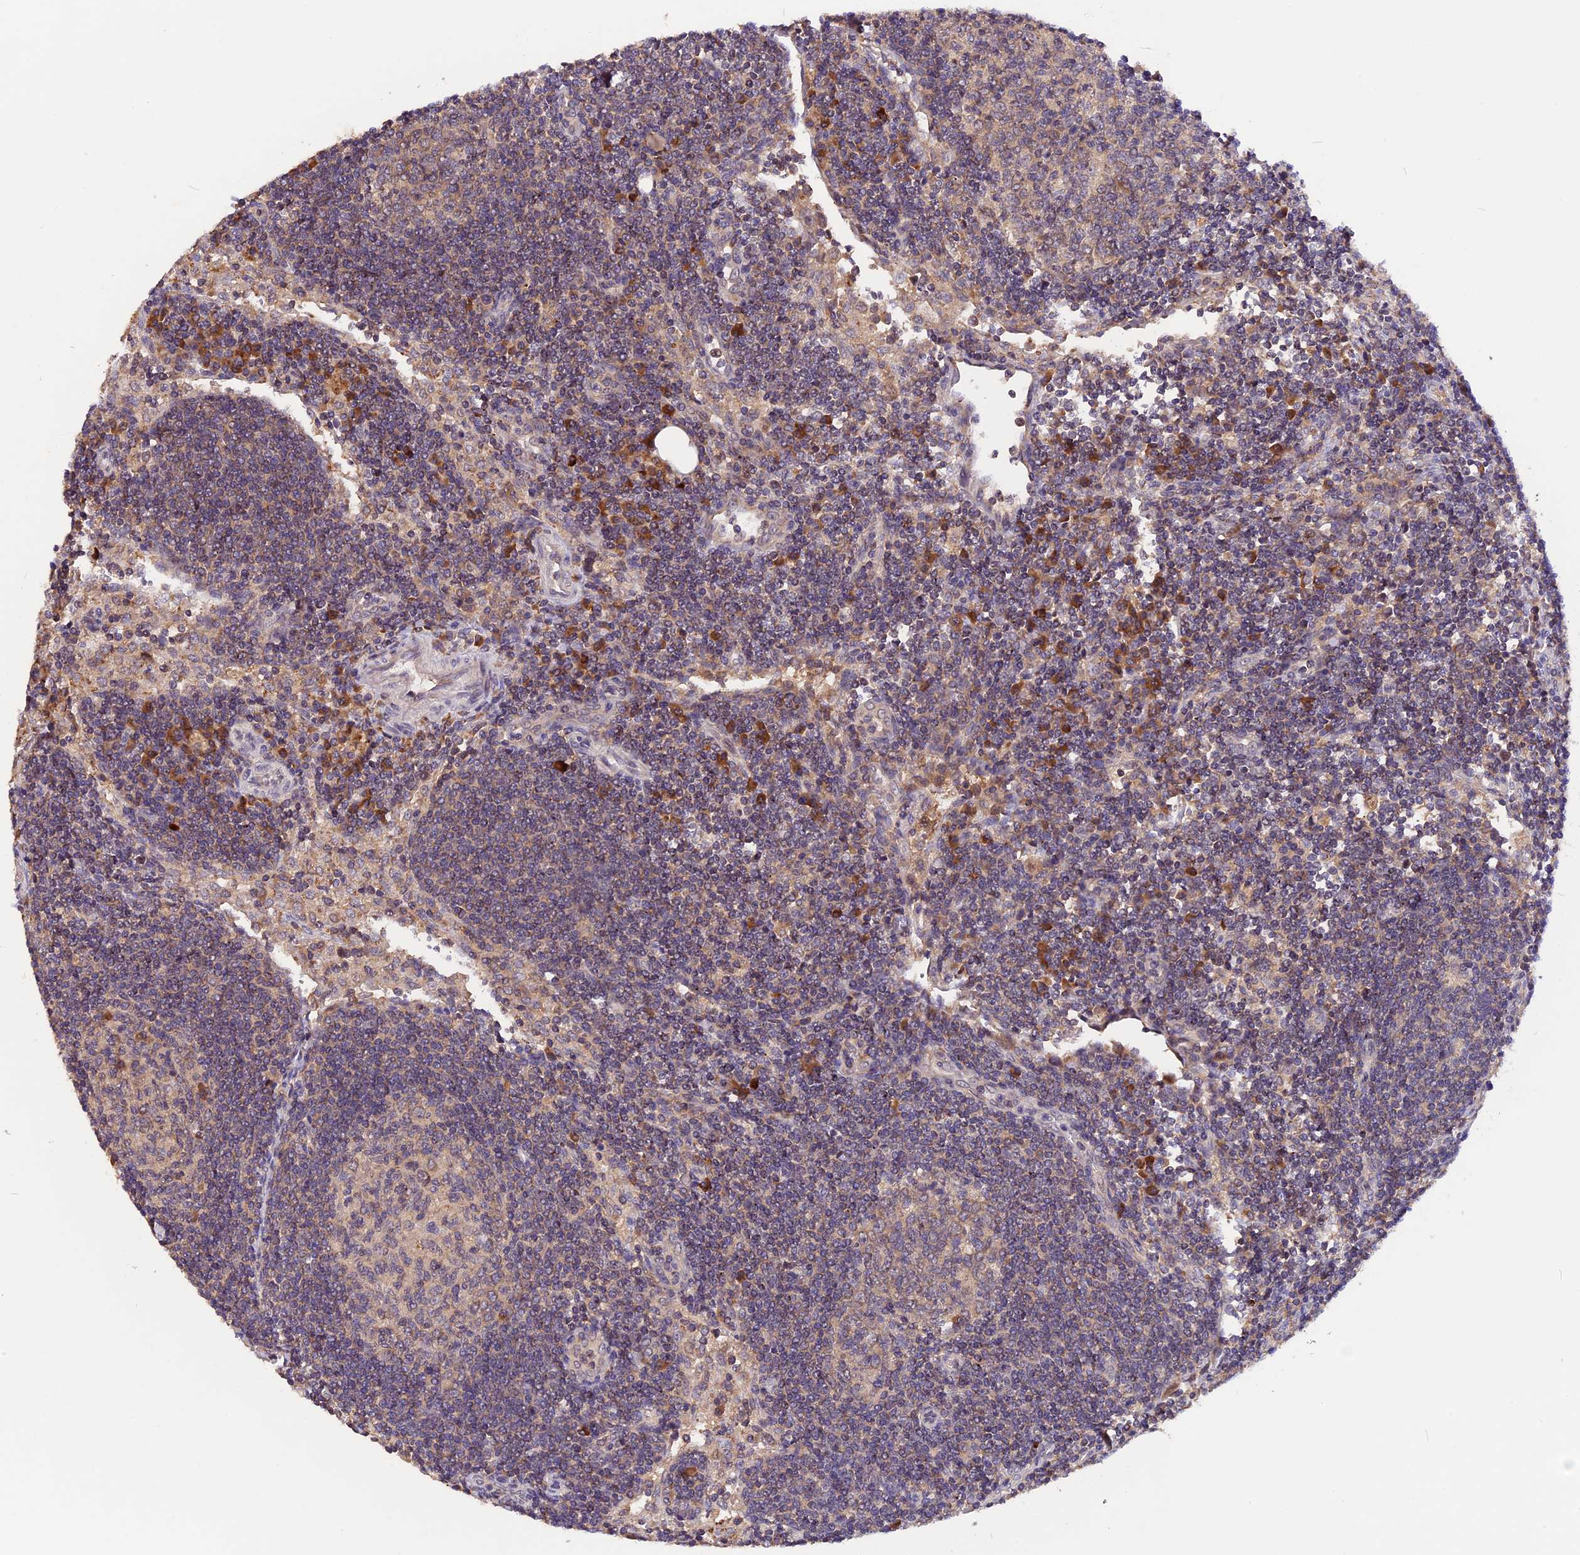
{"staining": {"intensity": "weak", "quantity": "25%-75%", "location": "cytoplasmic/membranous"}, "tissue": "lymph node", "cell_type": "Germinal center cells", "image_type": "normal", "snomed": [{"axis": "morphology", "description": "Normal tissue, NOS"}, {"axis": "topography", "description": "Lymph node"}], "caption": "Brown immunohistochemical staining in unremarkable human lymph node exhibits weak cytoplasmic/membranous expression in about 25%-75% of germinal center cells.", "gene": "MARK4", "patient": {"sex": "female", "age": 73}}